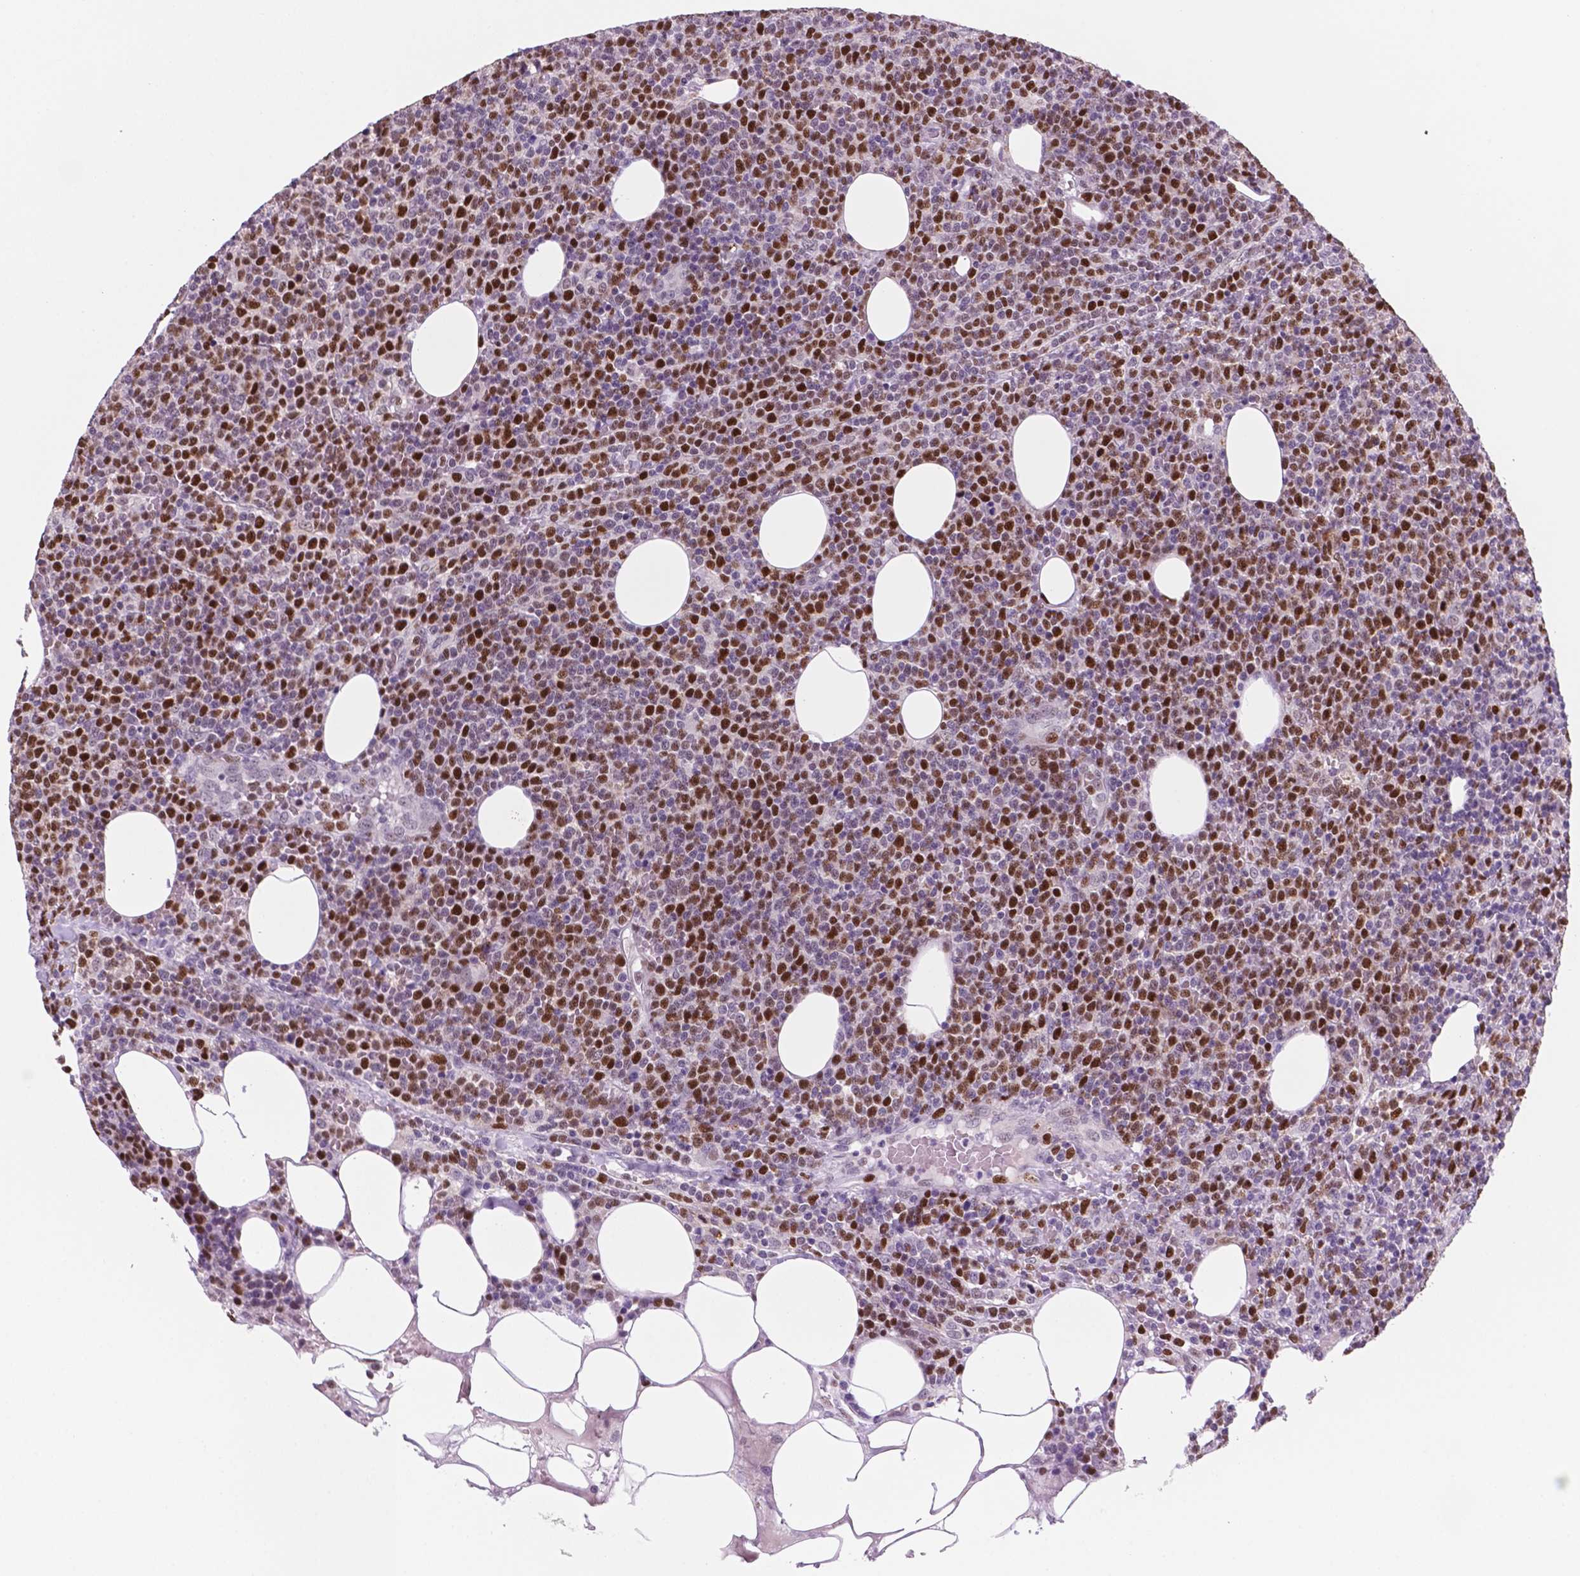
{"staining": {"intensity": "moderate", "quantity": "25%-75%", "location": "nuclear"}, "tissue": "lymphoma", "cell_type": "Tumor cells", "image_type": "cancer", "snomed": [{"axis": "morphology", "description": "Malignant lymphoma, non-Hodgkin's type, High grade"}, {"axis": "topography", "description": "Lymph node"}], "caption": "A brown stain highlights moderate nuclear positivity of a protein in lymphoma tumor cells. (brown staining indicates protein expression, while blue staining denotes nuclei).", "gene": "NCAPH2", "patient": {"sex": "male", "age": 61}}